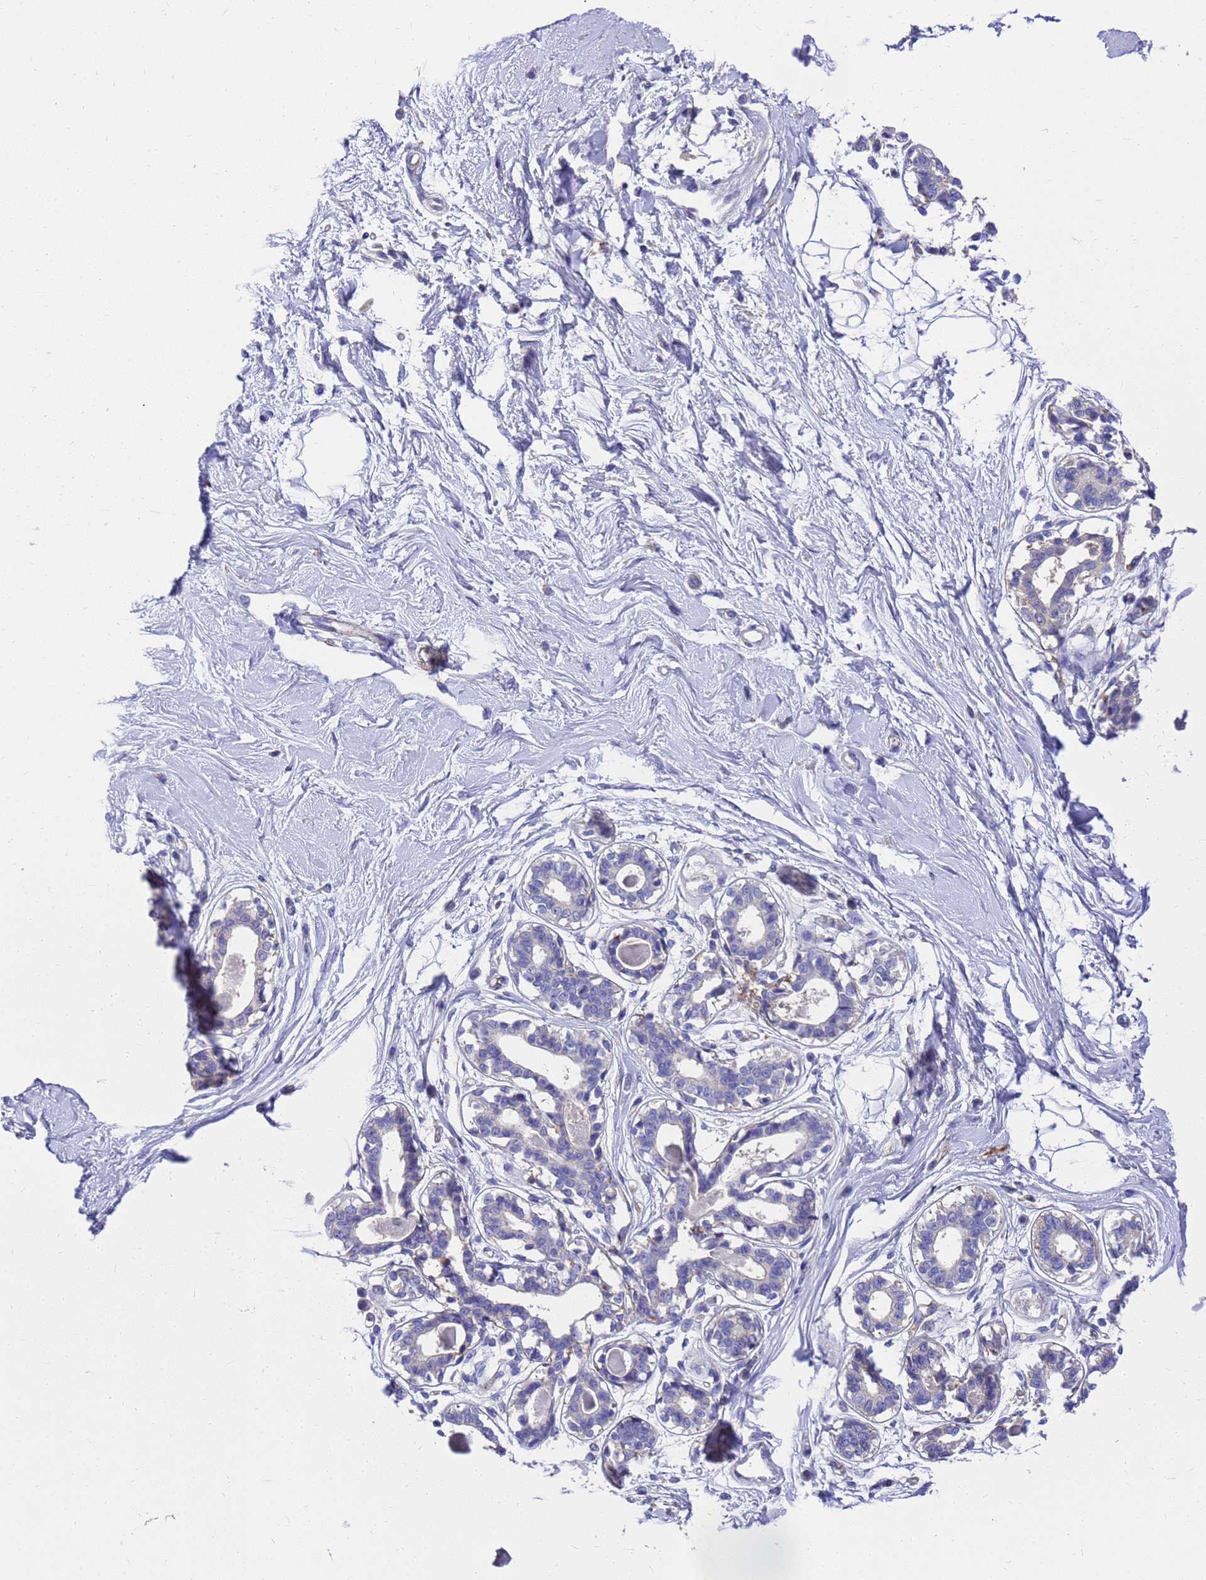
{"staining": {"intensity": "negative", "quantity": "none", "location": "none"}, "tissue": "breast", "cell_type": "Adipocytes", "image_type": "normal", "snomed": [{"axis": "morphology", "description": "Normal tissue, NOS"}, {"axis": "topography", "description": "Breast"}], "caption": "Immunohistochemistry (IHC) of unremarkable human breast displays no staining in adipocytes.", "gene": "ZNF235", "patient": {"sex": "female", "age": 45}}